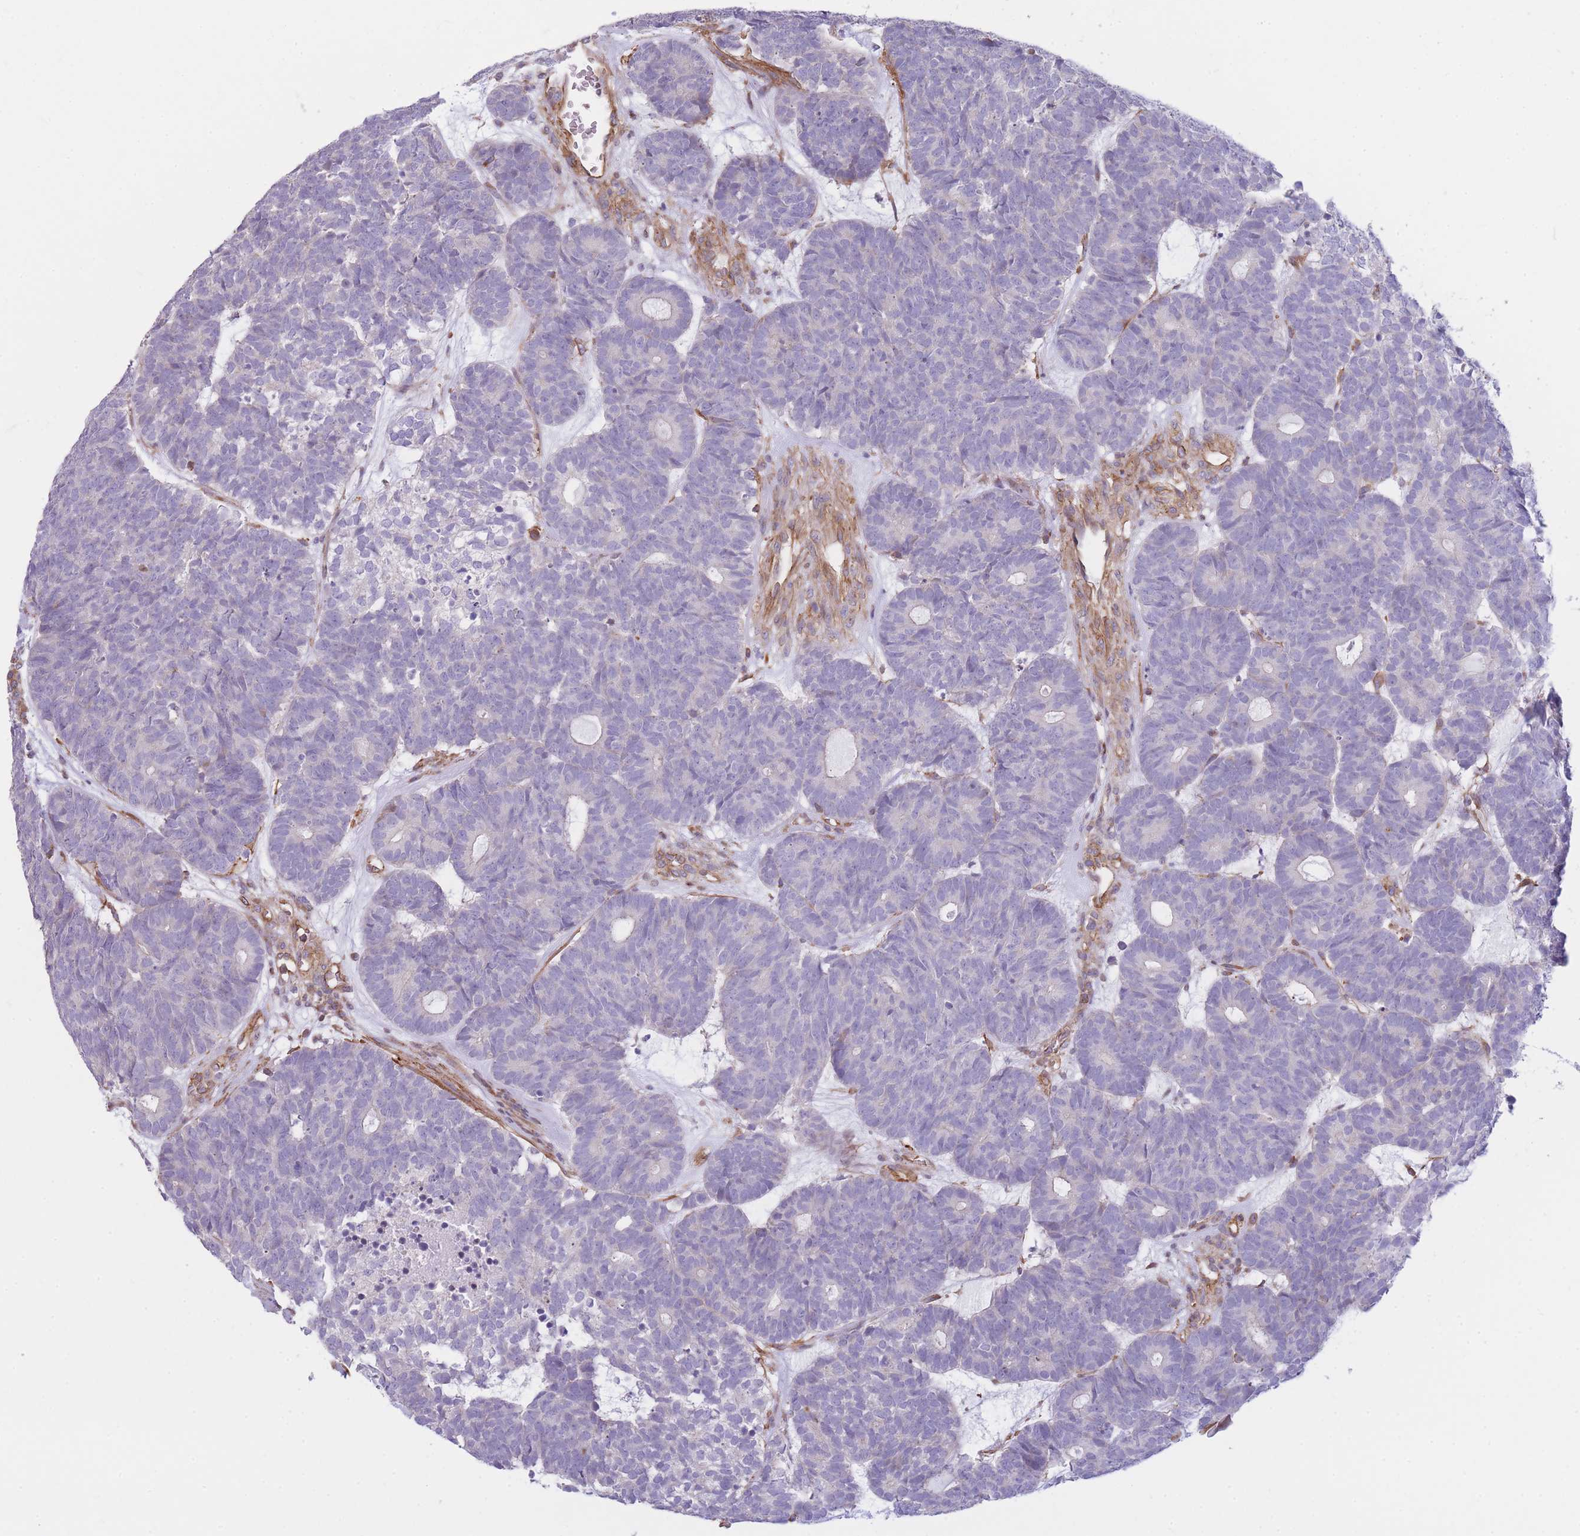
{"staining": {"intensity": "negative", "quantity": "none", "location": "none"}, "tissue": "head and neck cancer", "cell_type": "Tumor cells", "image_type": "cancer", "snomed": [{"axis": "morphology", "description": "Adenocarcinoma, NOS"}, {"axis": "topography", "description": "Head-Neck"}], "caption": "Immunohistochemistry (IHC) of head and neck cancer (adenocarcinoma) shows no staining in tumor cells.", "gene": "CDC25B", "patient": {"sex": "female", "age": 81}}